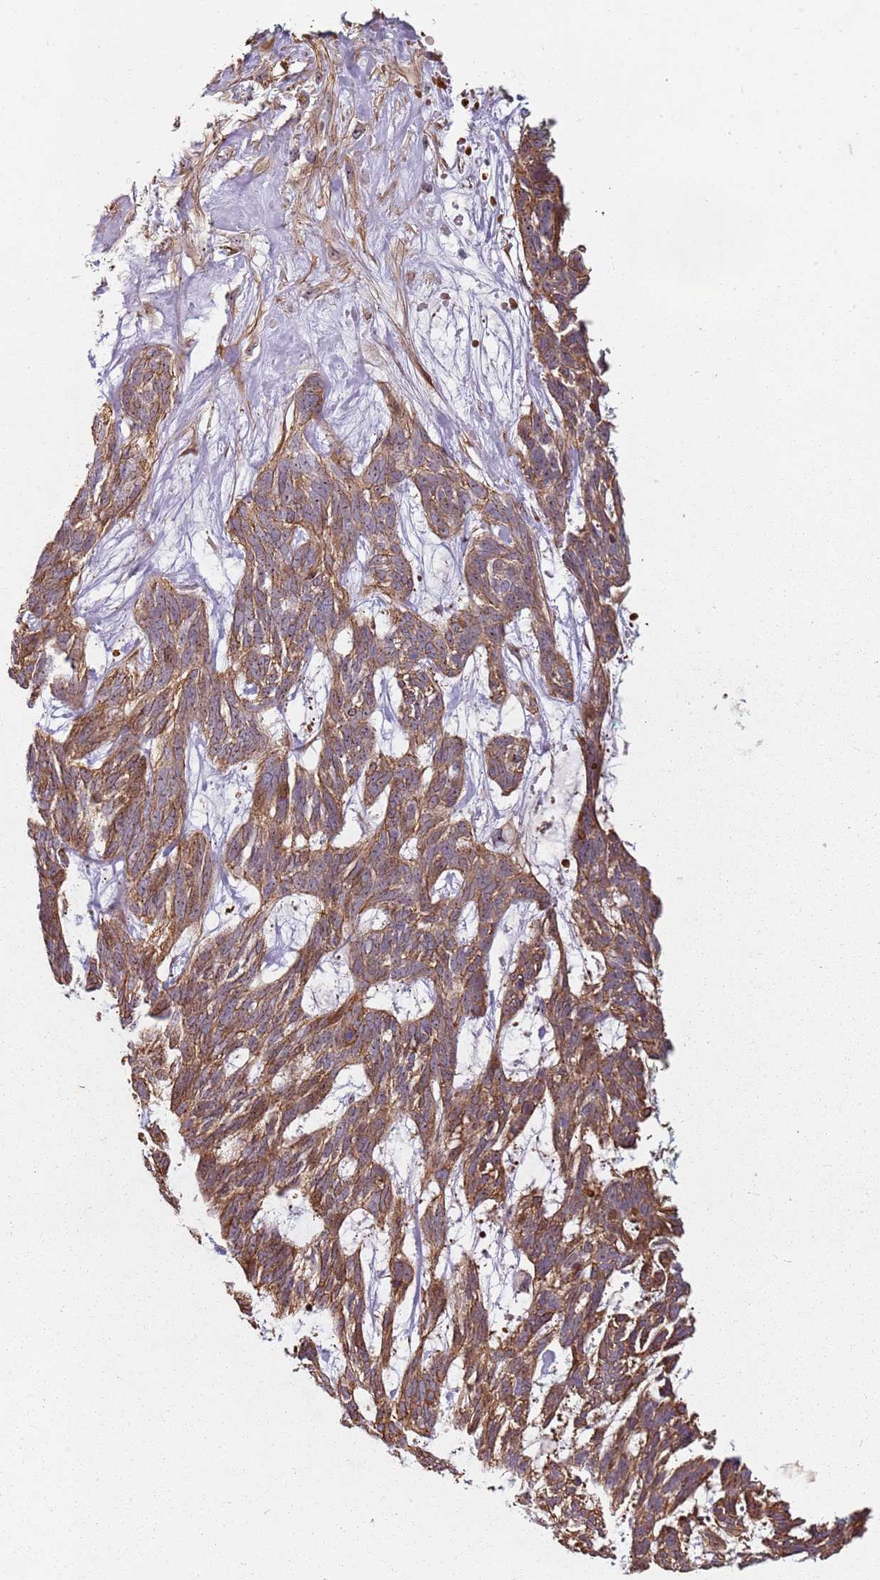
{"staining": {"intensity": "moderate", "quantity": ">75%", "location": "cytoplasmic/membranous"}, "tissue": "skin cancer", "cell_type": "Tumor cells", "image_type": "cancer", "snomed": [{"axis": "morphology", "description": "Basal cell carcinoma"}, {"axis": "topography", "description": "Skin"}], "caption": "Skin cancer was stained to show a protein in brown. There is medium levels of moderate cytoplasmic/membranous staining in approximately >75% of tumor cells.", "gene": "C2CD4B", "patient": {"sex": "male", "age": 88}}